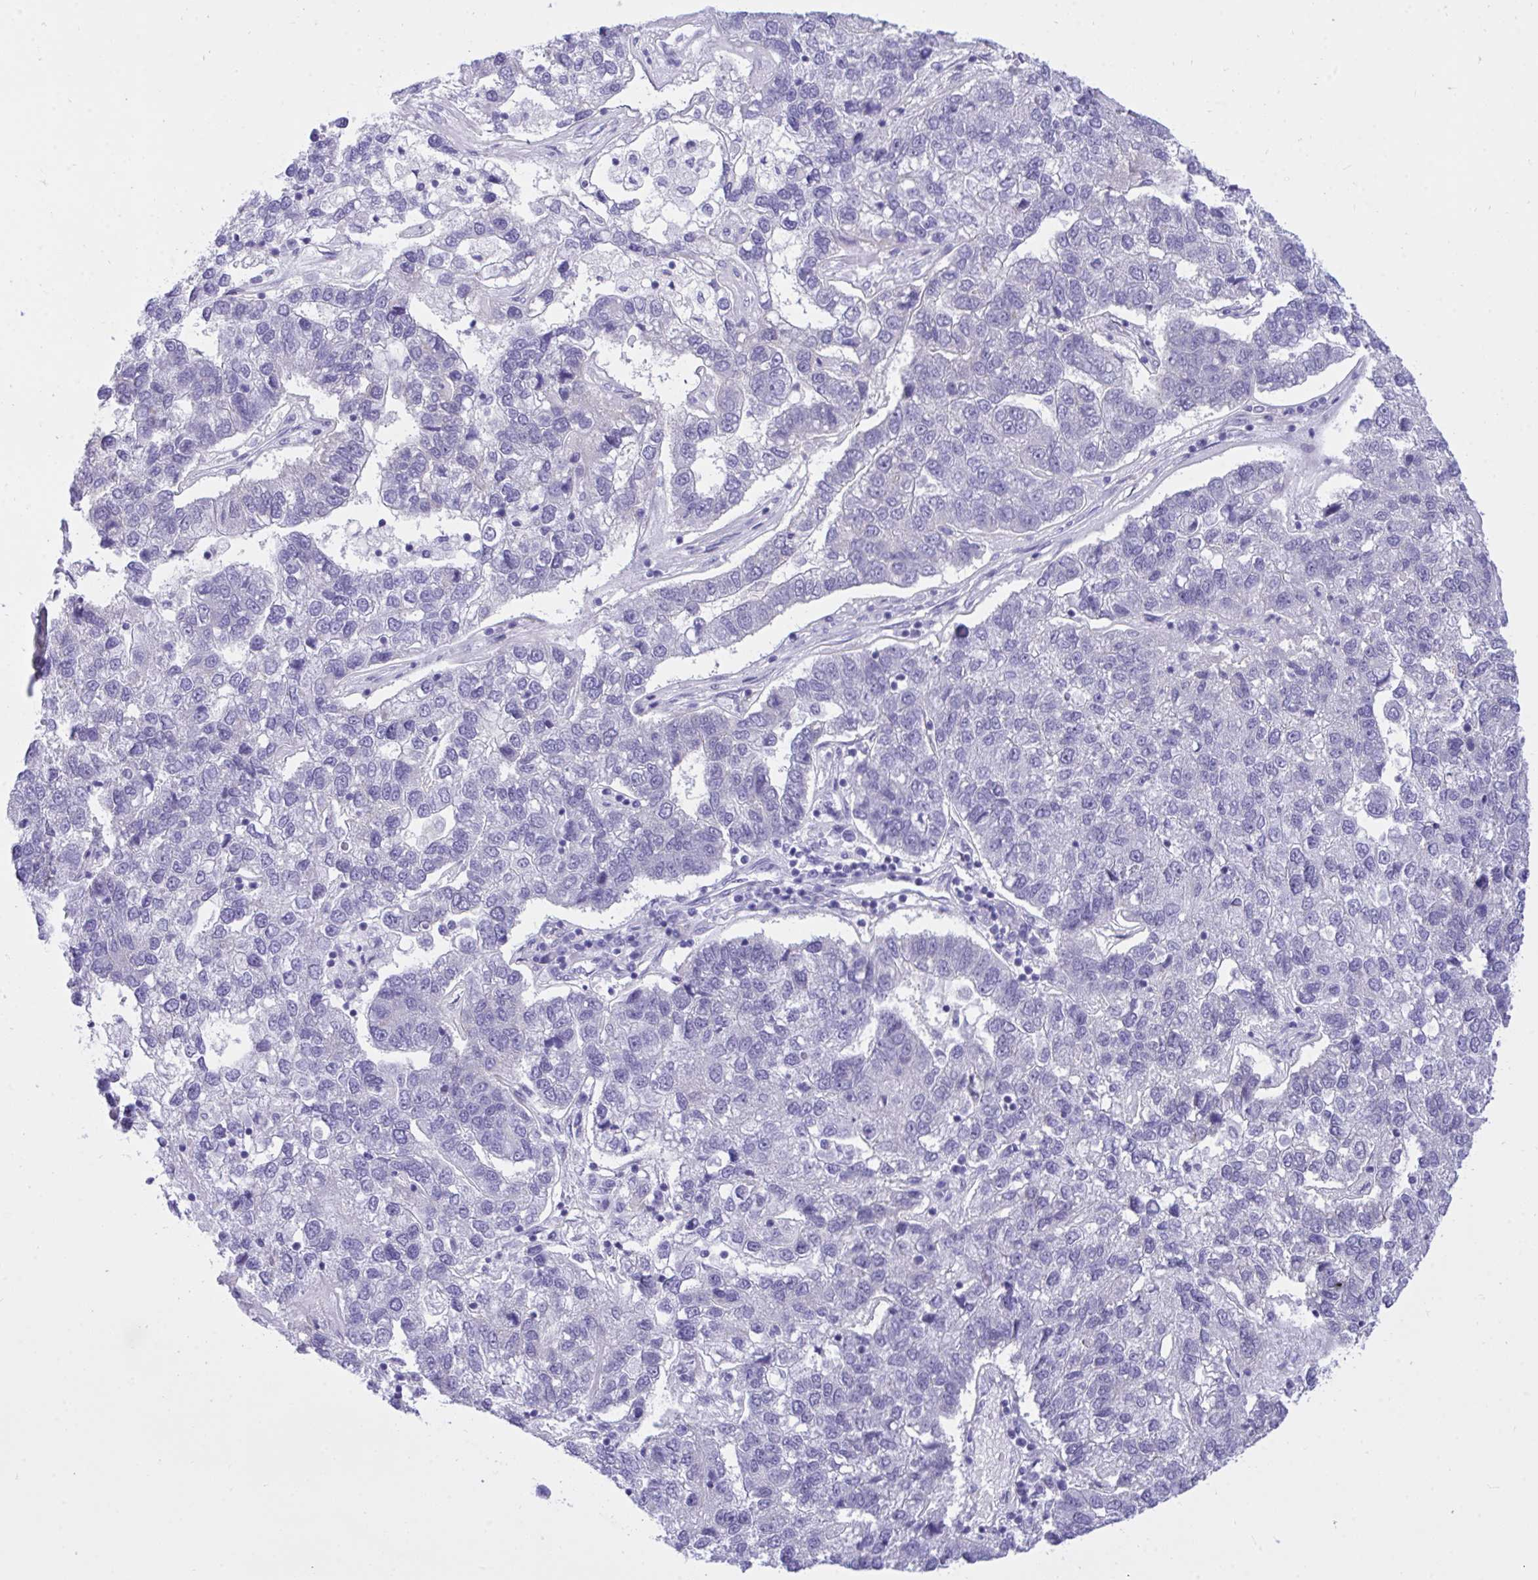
{"staining": {"intensity": "negative", "quantity": "none", "location": "none"}, "tissue": "pancreatic cancer", "cell_type": "Tumor cells", "image_type": "cancer", "snomed": [{"axis": "morphology", "description": "Adenocarcinoma, NOS"}, {"axis": "topography", "description": "Pancreas"}], "caption": "This is an immunohistochemistry histopathology image of human pancreatic cancer. There is no staining in tumor cells.", "gene": "TLN2", "patient": {"sex": "female", "age": 61}}